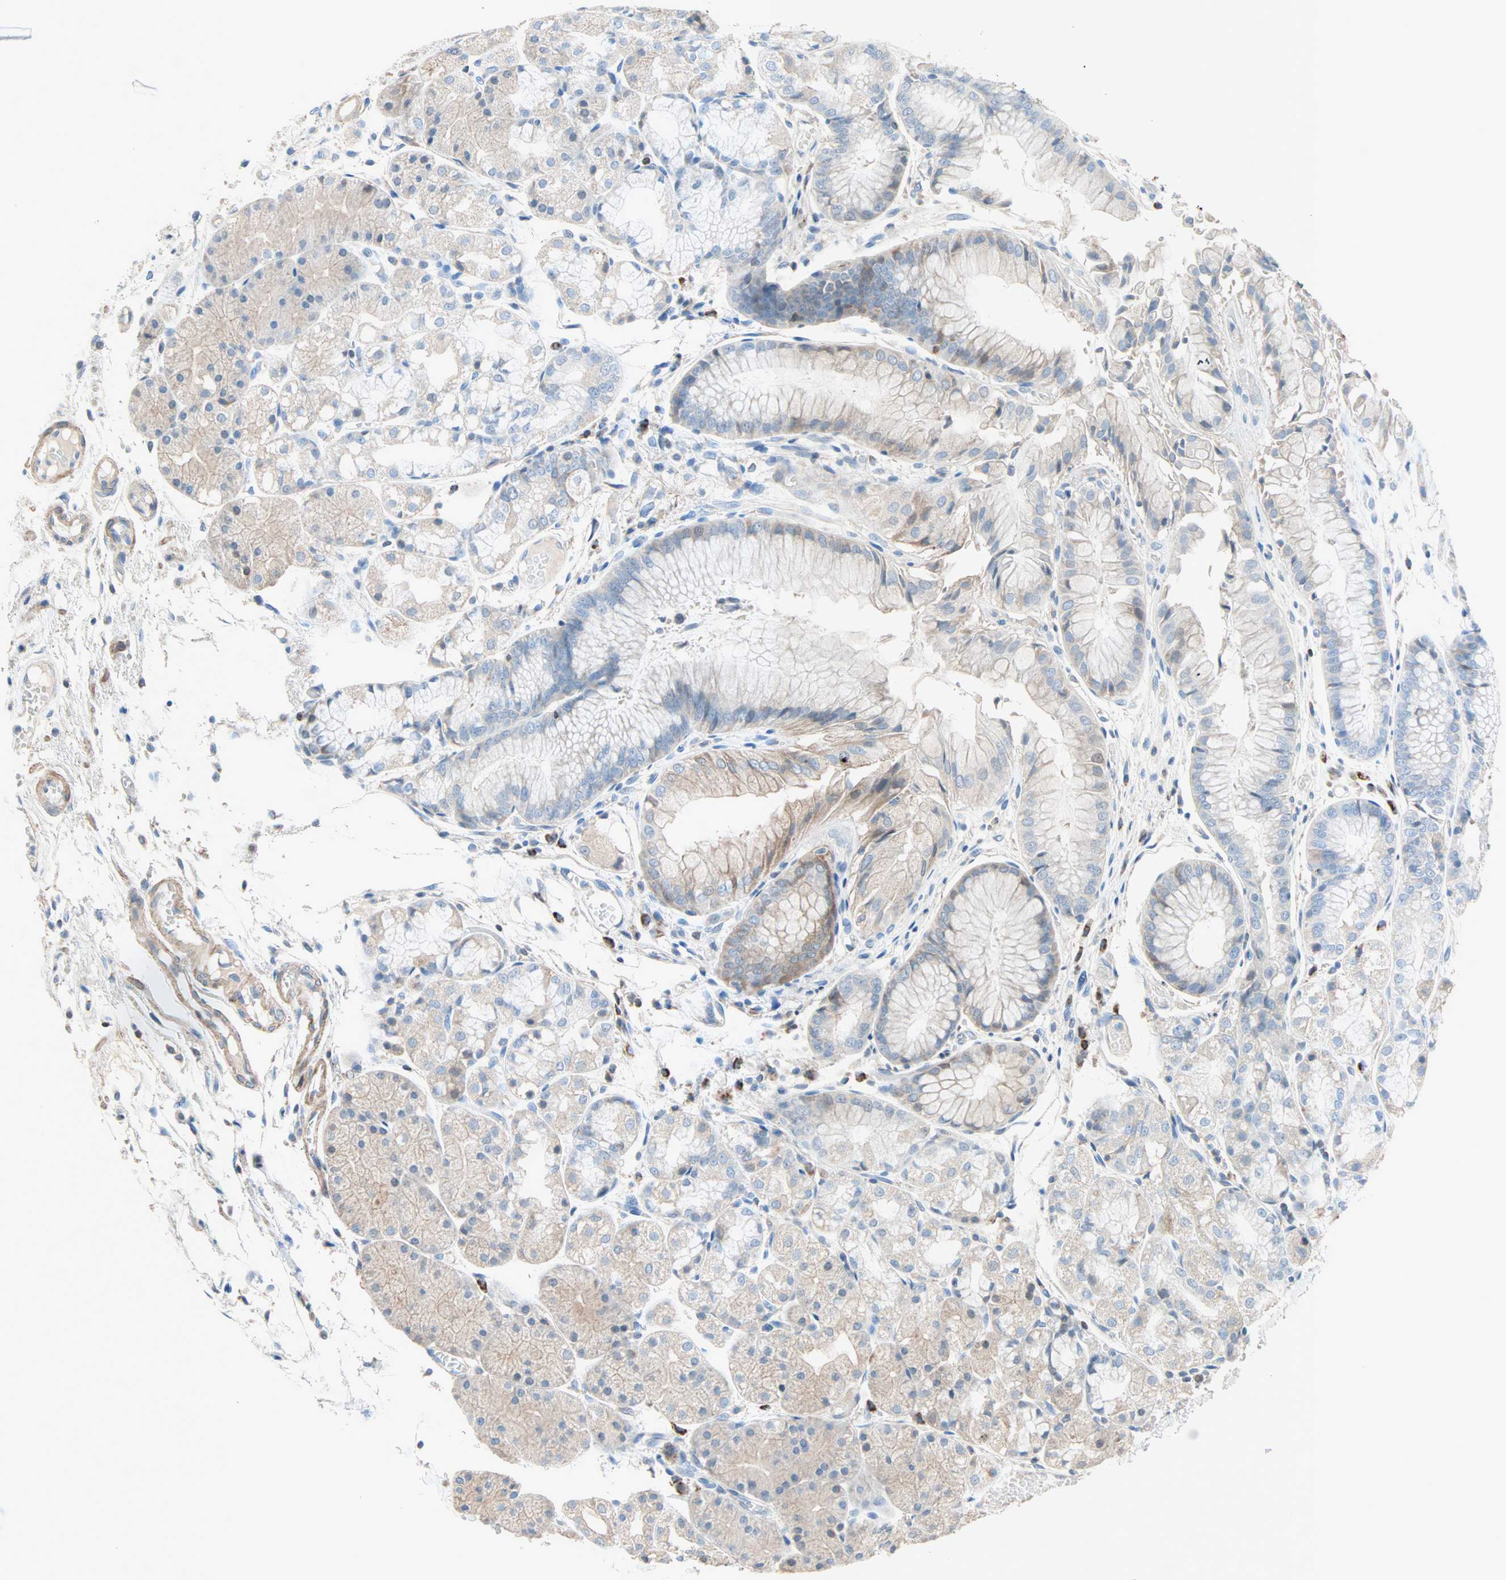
{"staining": {"intensity": "weak", "quantity": "<25%", "location": "cytoplasmic/membranous"}, "tissue": "stomach", "cell_type": "Glandular cells", "image_type": "normal", "snomed": [{"axis": "morphology", "description": "Normal tissue, NOS"}, {"axis": "topography", "description": "Stomach, upper"}], "caption": "This is a micrograph of IHC staining of benign stomach, which shows no positivity in glandular cells. (DAB (3,3'-diaminobenzidine) immunohistochemistry (IHC) with hematoxylin counter stain).", "gene": "ACVRL1", "patient": {"sex": "male", "age": 72}}